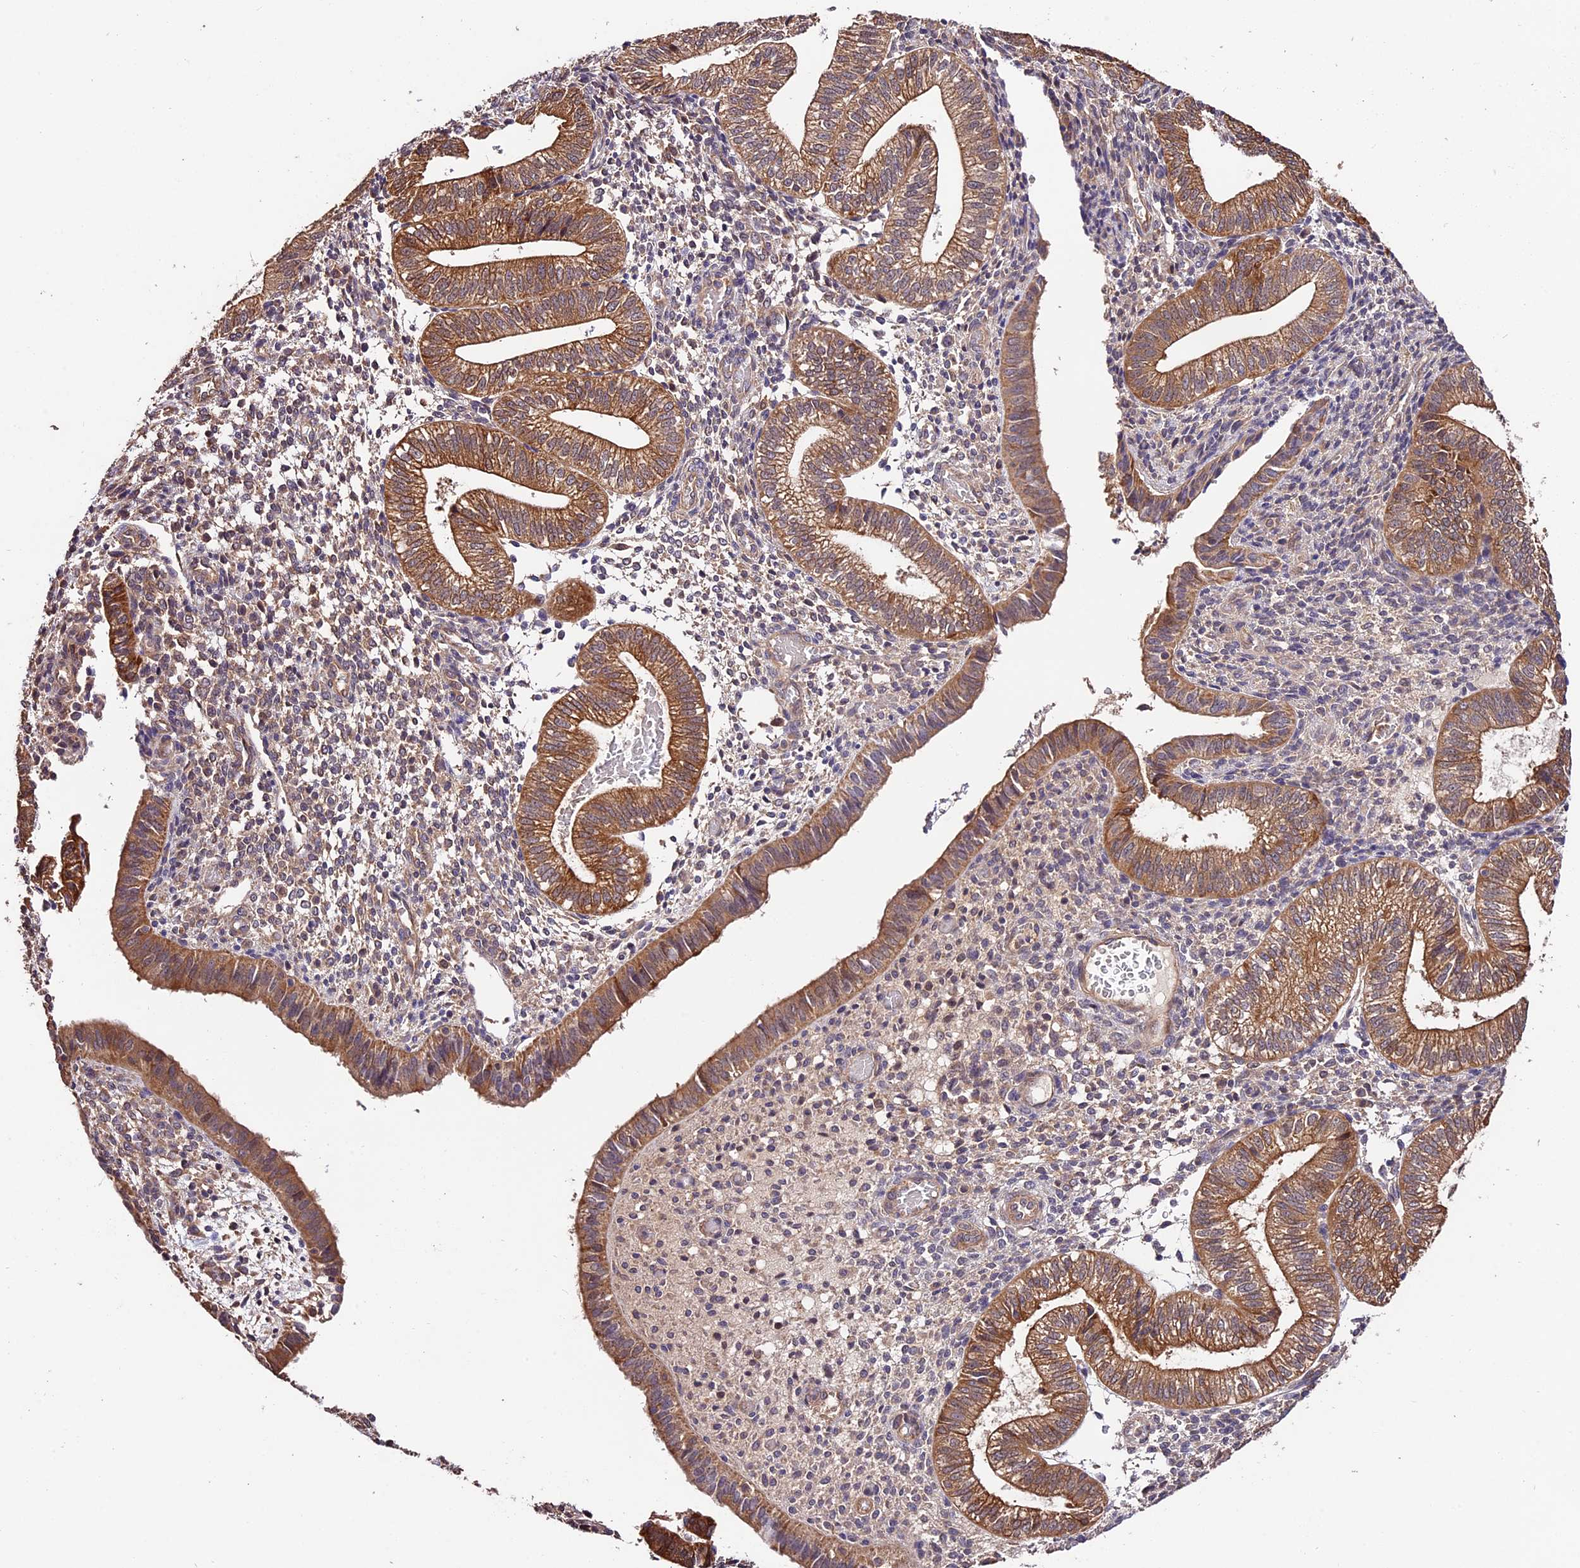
{"staining": {"intensity": "moderate", "quantity": "<25%", "location": "cytoplasmic/membranous"}, "tissue": "endometrium", "cell_type": "Cells in endometrial stroma", "image_type": "normal", "snomed": [{"axis": "morphology", "description": "Normal tissue, NOS"}, {"axis": "topography", "description": "Endometrium"}], "caption": "Normal endometrium displays moderate cytoplasmic/membranous positivity in about <25% of cells in endometrial stroma.", "gene": "CES3", "patient": {"sex": "female", "age": 34}}